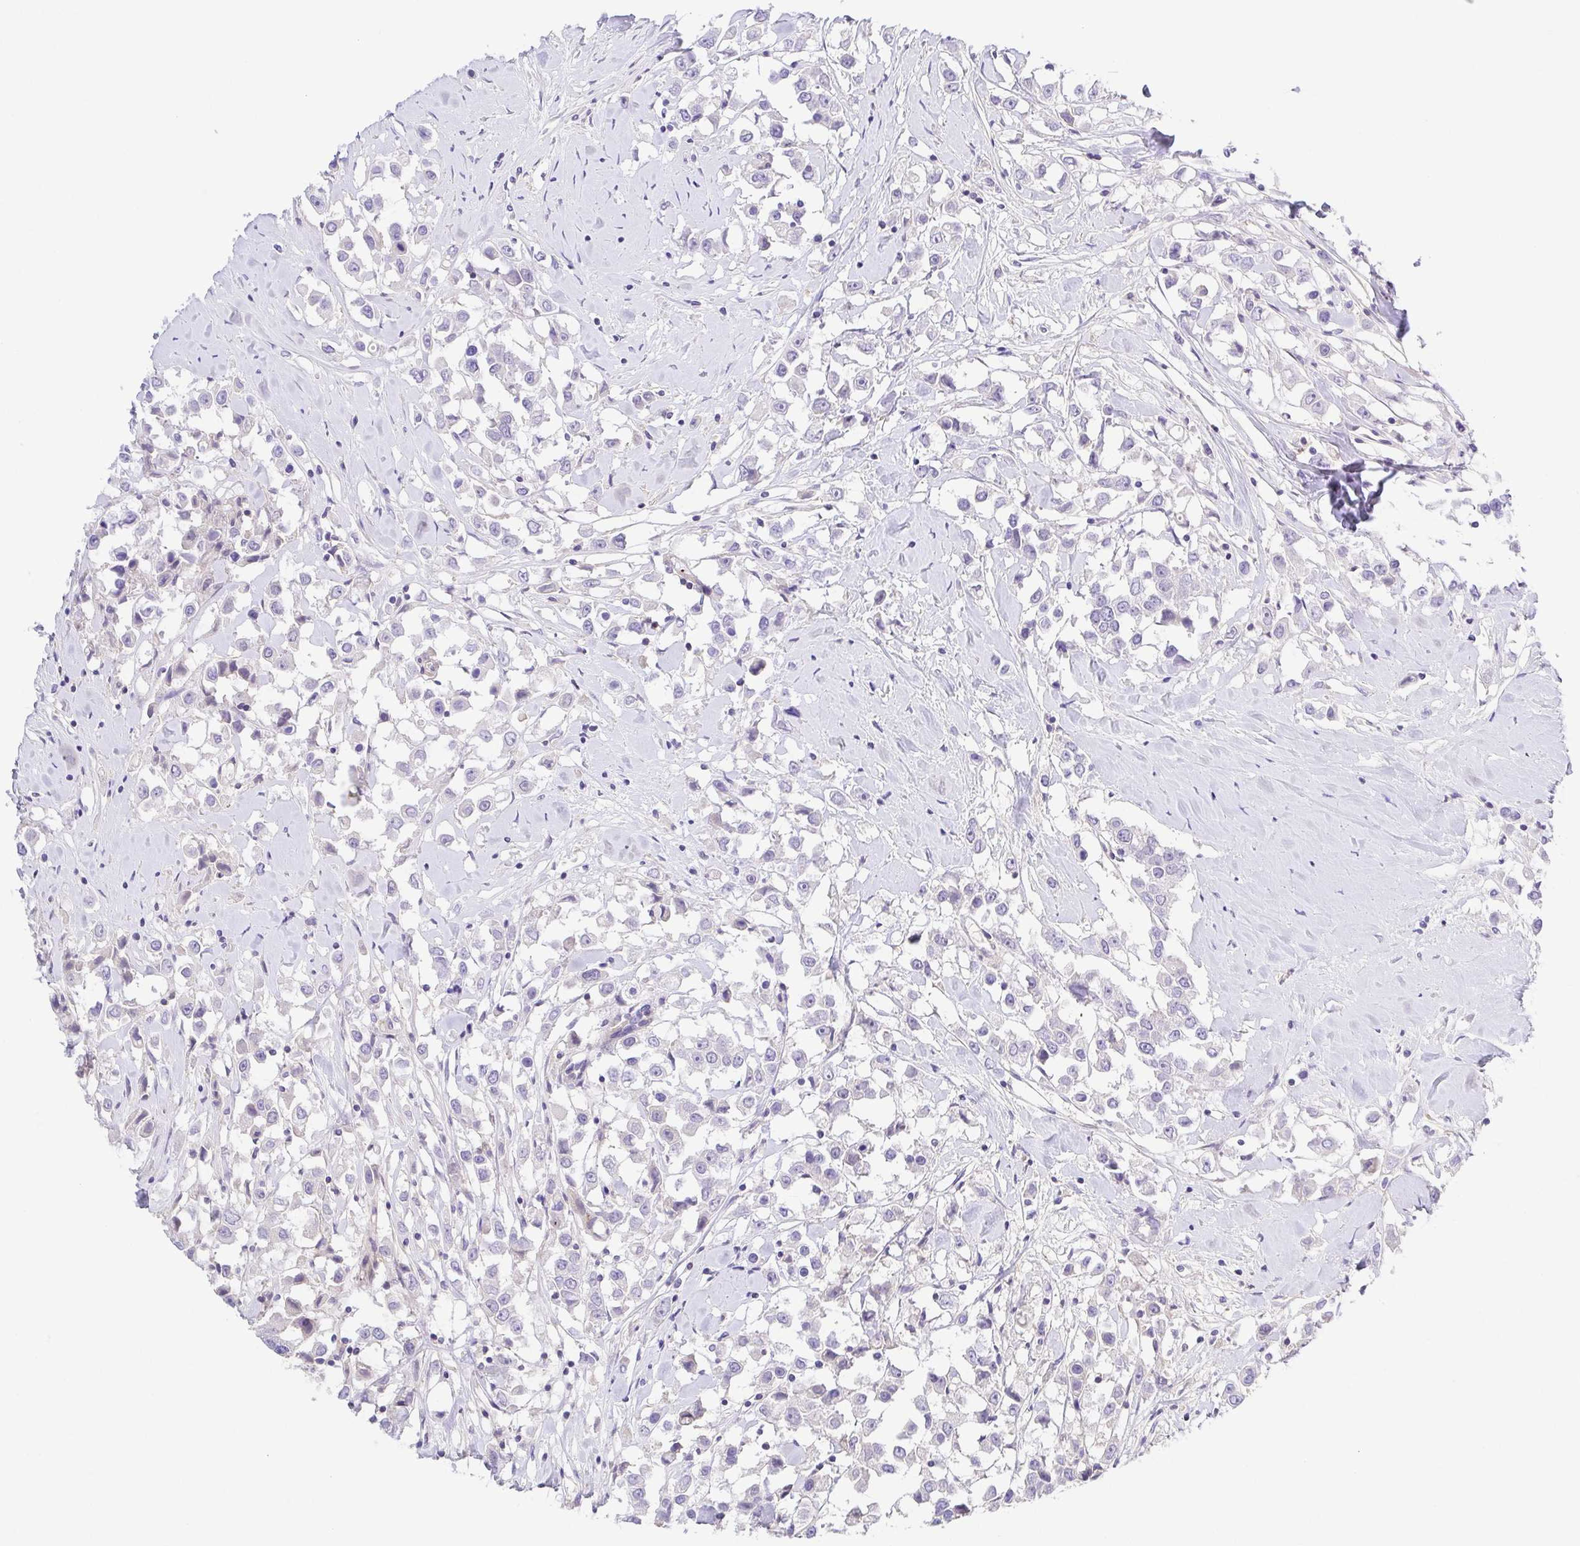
{"staining": {"intensity": "negative", "quantity": "none", "location": "none"}, "tissue": "breast cancer", "cell_type": "Tumor cells", "image_type": "cancer", "snomed": [{"axis": "morphology", "description": "Duct carcinoma"}, {"axis": "topography", "description": "Breast"}], "caption": "DAB immunohistochemical staining of human breast cancer (invasive ductal carcinoma) shows no significant expression in tumor cells.", "gene": "PRR14L", "patient": {"sex": "female", "age": 61}}